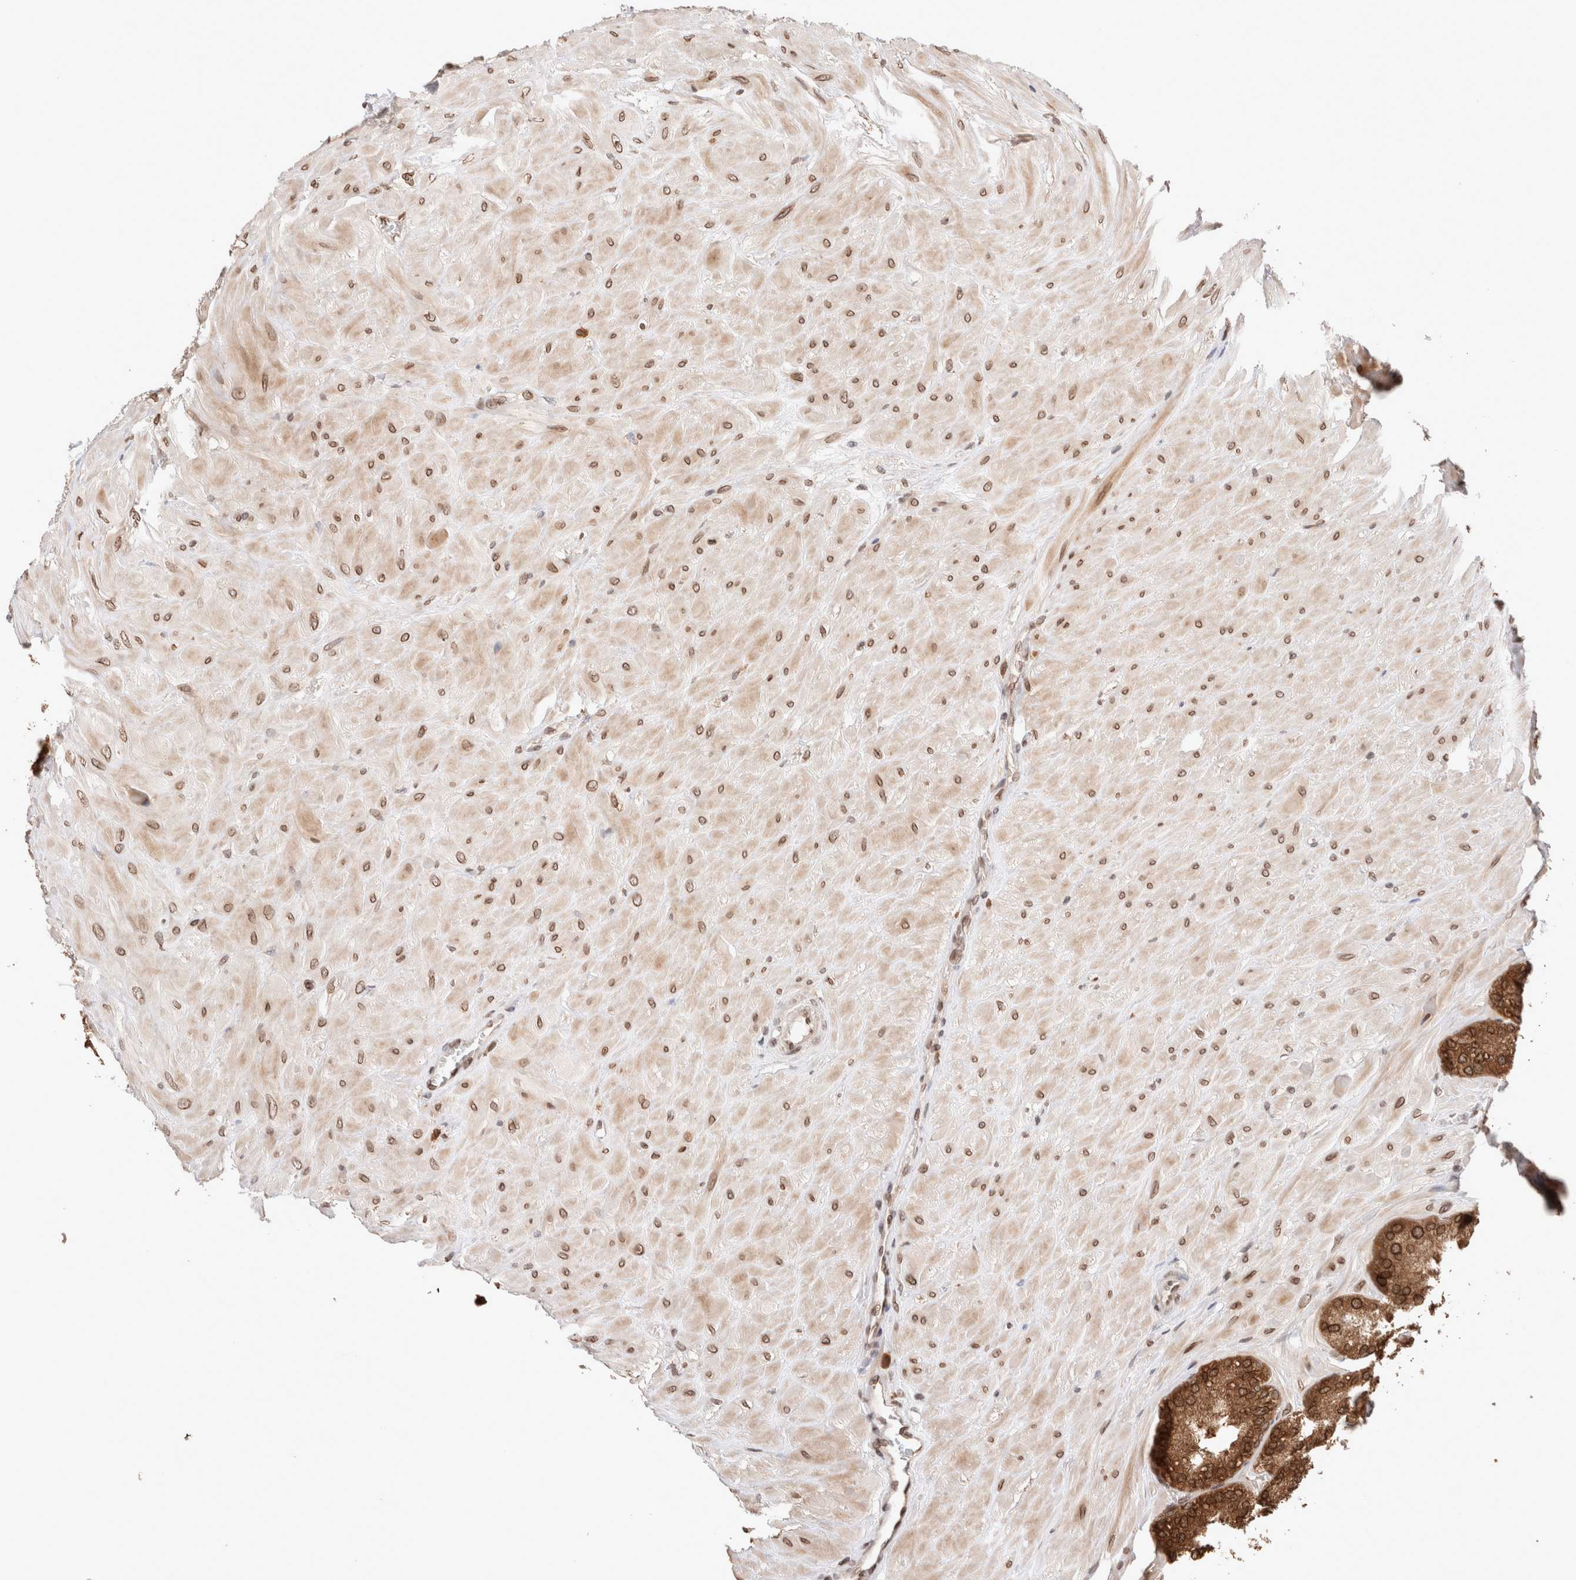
{"staining": {"intensity": "strong", "quantity": ">75%", "location": "cytoplasmic/membranous,nuclear"}, "tissue": "seminal vesicle", "cell_type": "Glandular cells", "image_type": "normal", "snomed": [{"axis": "morphology", "description": "Normal tissue, NOS"}, {"axis": "topography", "description": "Prostate"}, {"axis": "topography", "description": "Seminal veicle"}], "caption": "A brown stain highlights strong cytoplasmic/membranous,nuclear positivity of a protein in glandular cells of benign human seminal vesicle.", "gene": "TPR", "patient": {"sex": "male", "age": 51}}